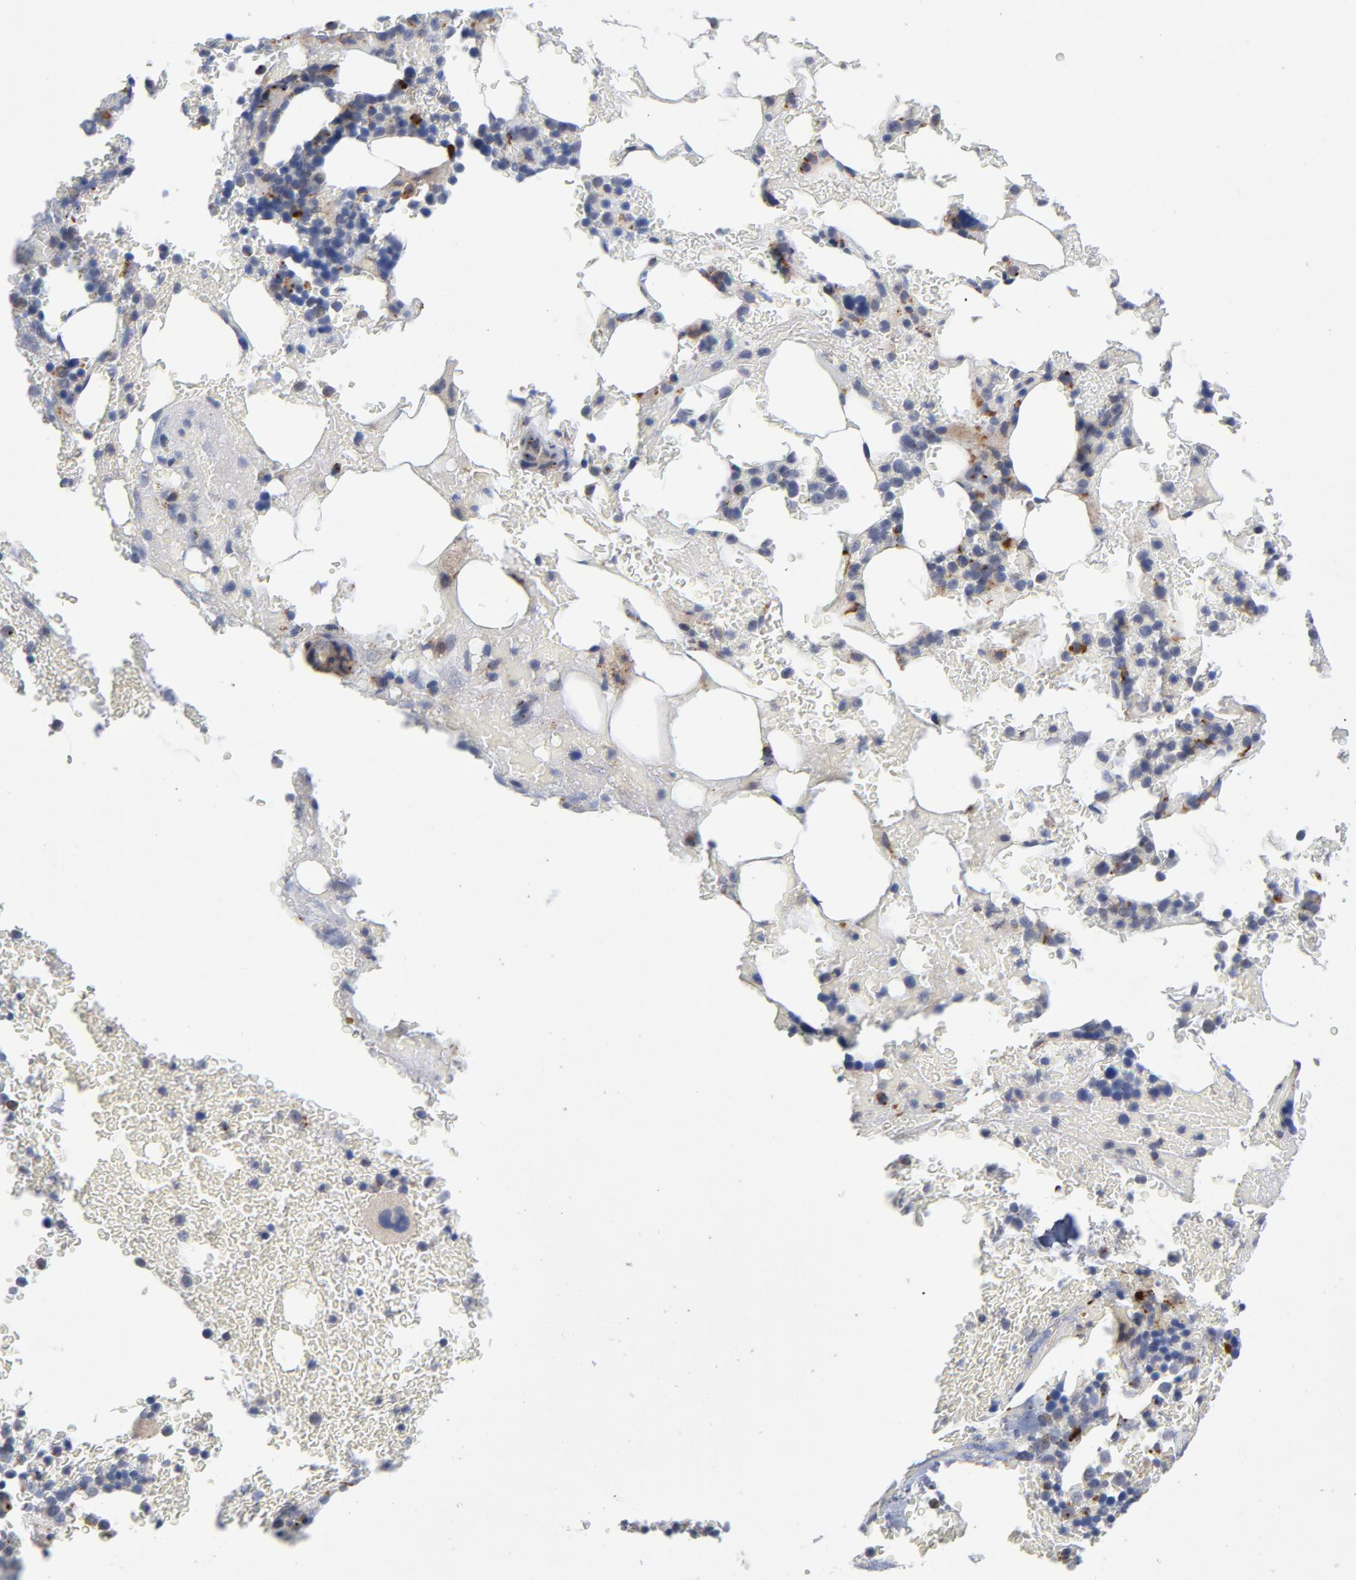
{"staining": {"intensity": "moderate", "quantity": "<25%", "location": "cytoplasmic/membranous"}, "tissue": "bone marrow", "cell_type": "Hematopoietic cells", "image_type": "normal", "snomed": [{"axis": "morphology", "description": "Normal tissue, NOS"}, {"axis": "topography", "description": "Bone marrow"}], "caption": "A low amount of moderate cytoplasmic/membranous expression is identified in about <25% of hematopoietic cells in unremarkable bone marrow.", "gene": "AKT2", "patient": {"sex": "female", "age": 73}}